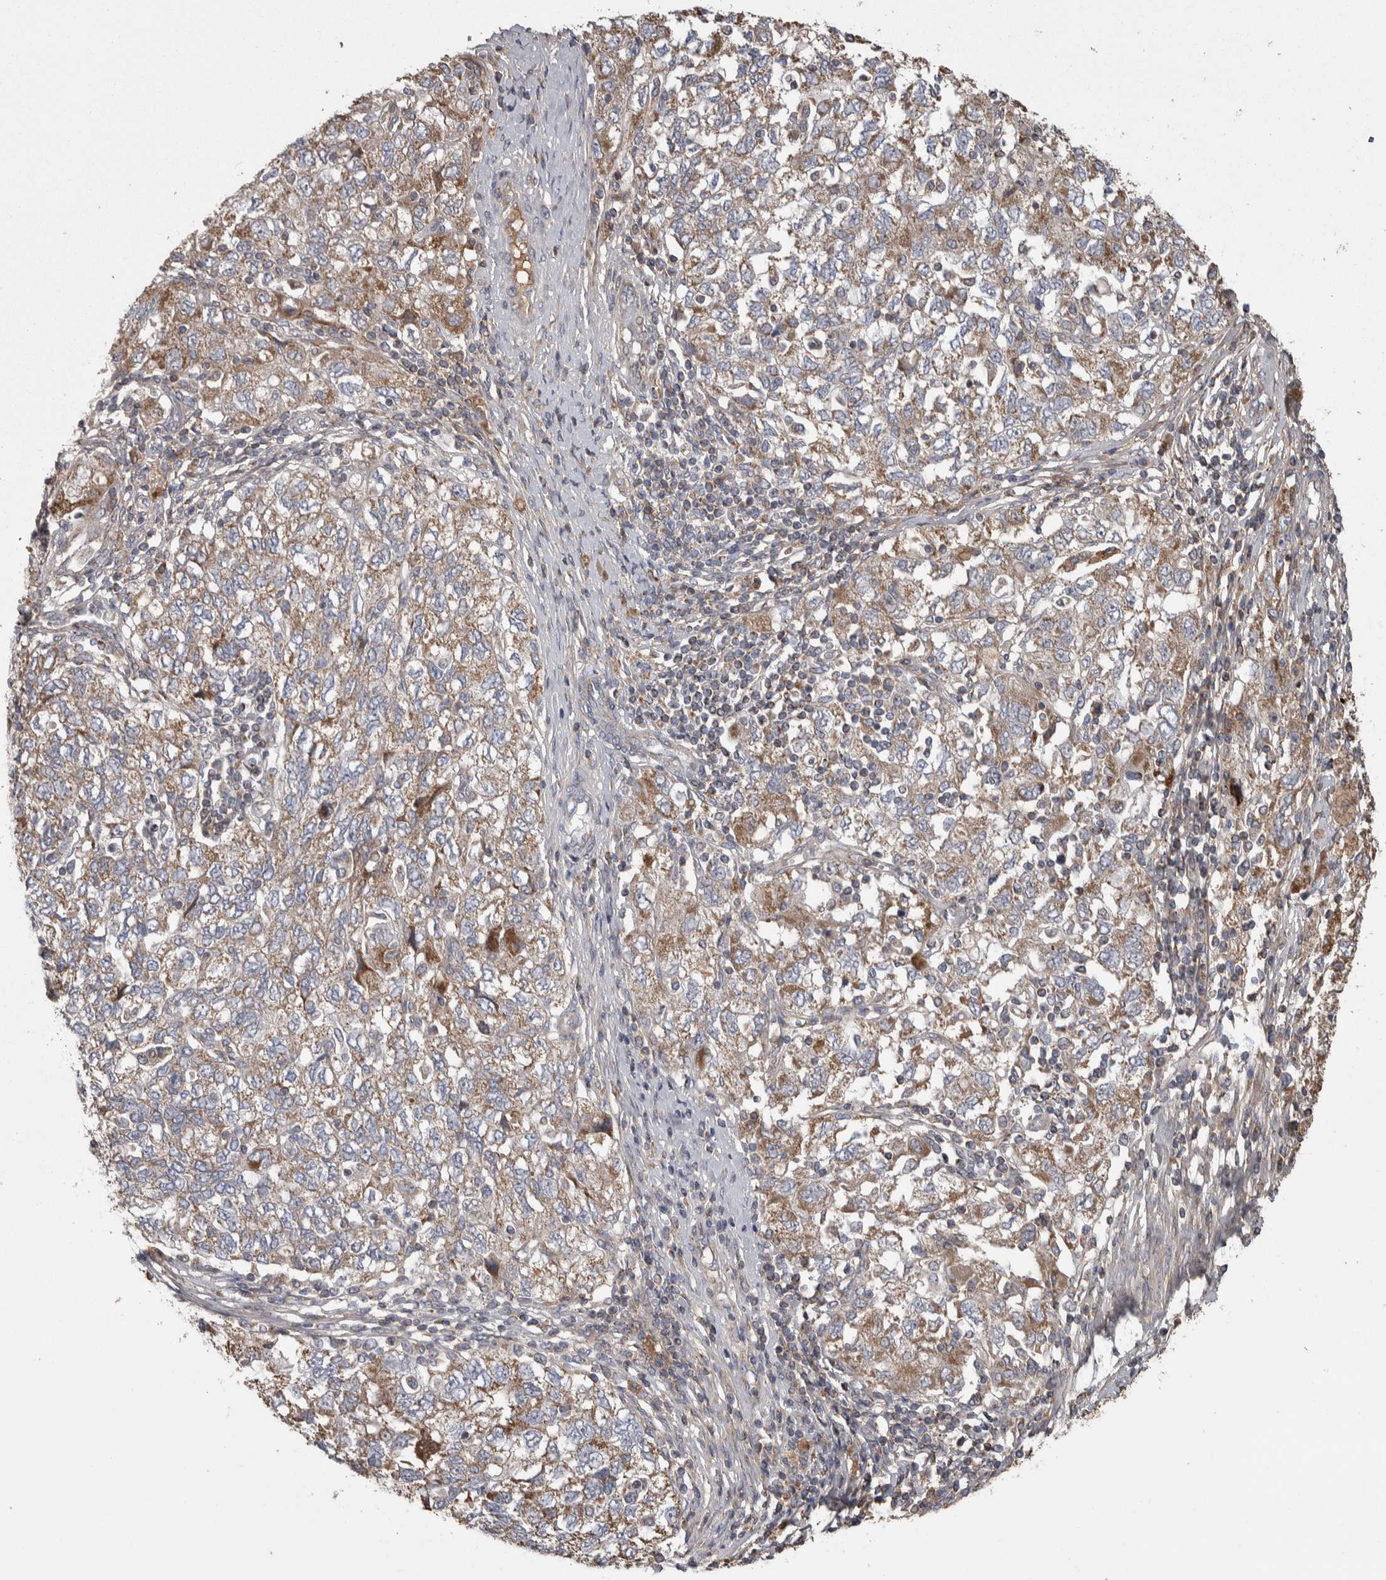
{"staining": {"intensity": "moderate", "quantity": ">75%", "location": "cytoplasmic/membranous"}, "tissue": "ovarian cancer", "cell_type": "Tumor cells", "image_type": "cancer", "snomed": [{"axis": "morphology", "description": "Carcinoma, NOS"}, {"axis": "morphology", "description": "Cystadenocarcinoma, serous, NOS"}, {"axis": "topography", "description": "Ovary"}], "caption": "Ovarian serous cystadenocarcinoma stained with a brown dye reveals moderate cytoplasmic/membranous positive positivity in about >75% of tumor cells.", "gene": "SCO1", "patient": {"sex": "female", "age": 69}}